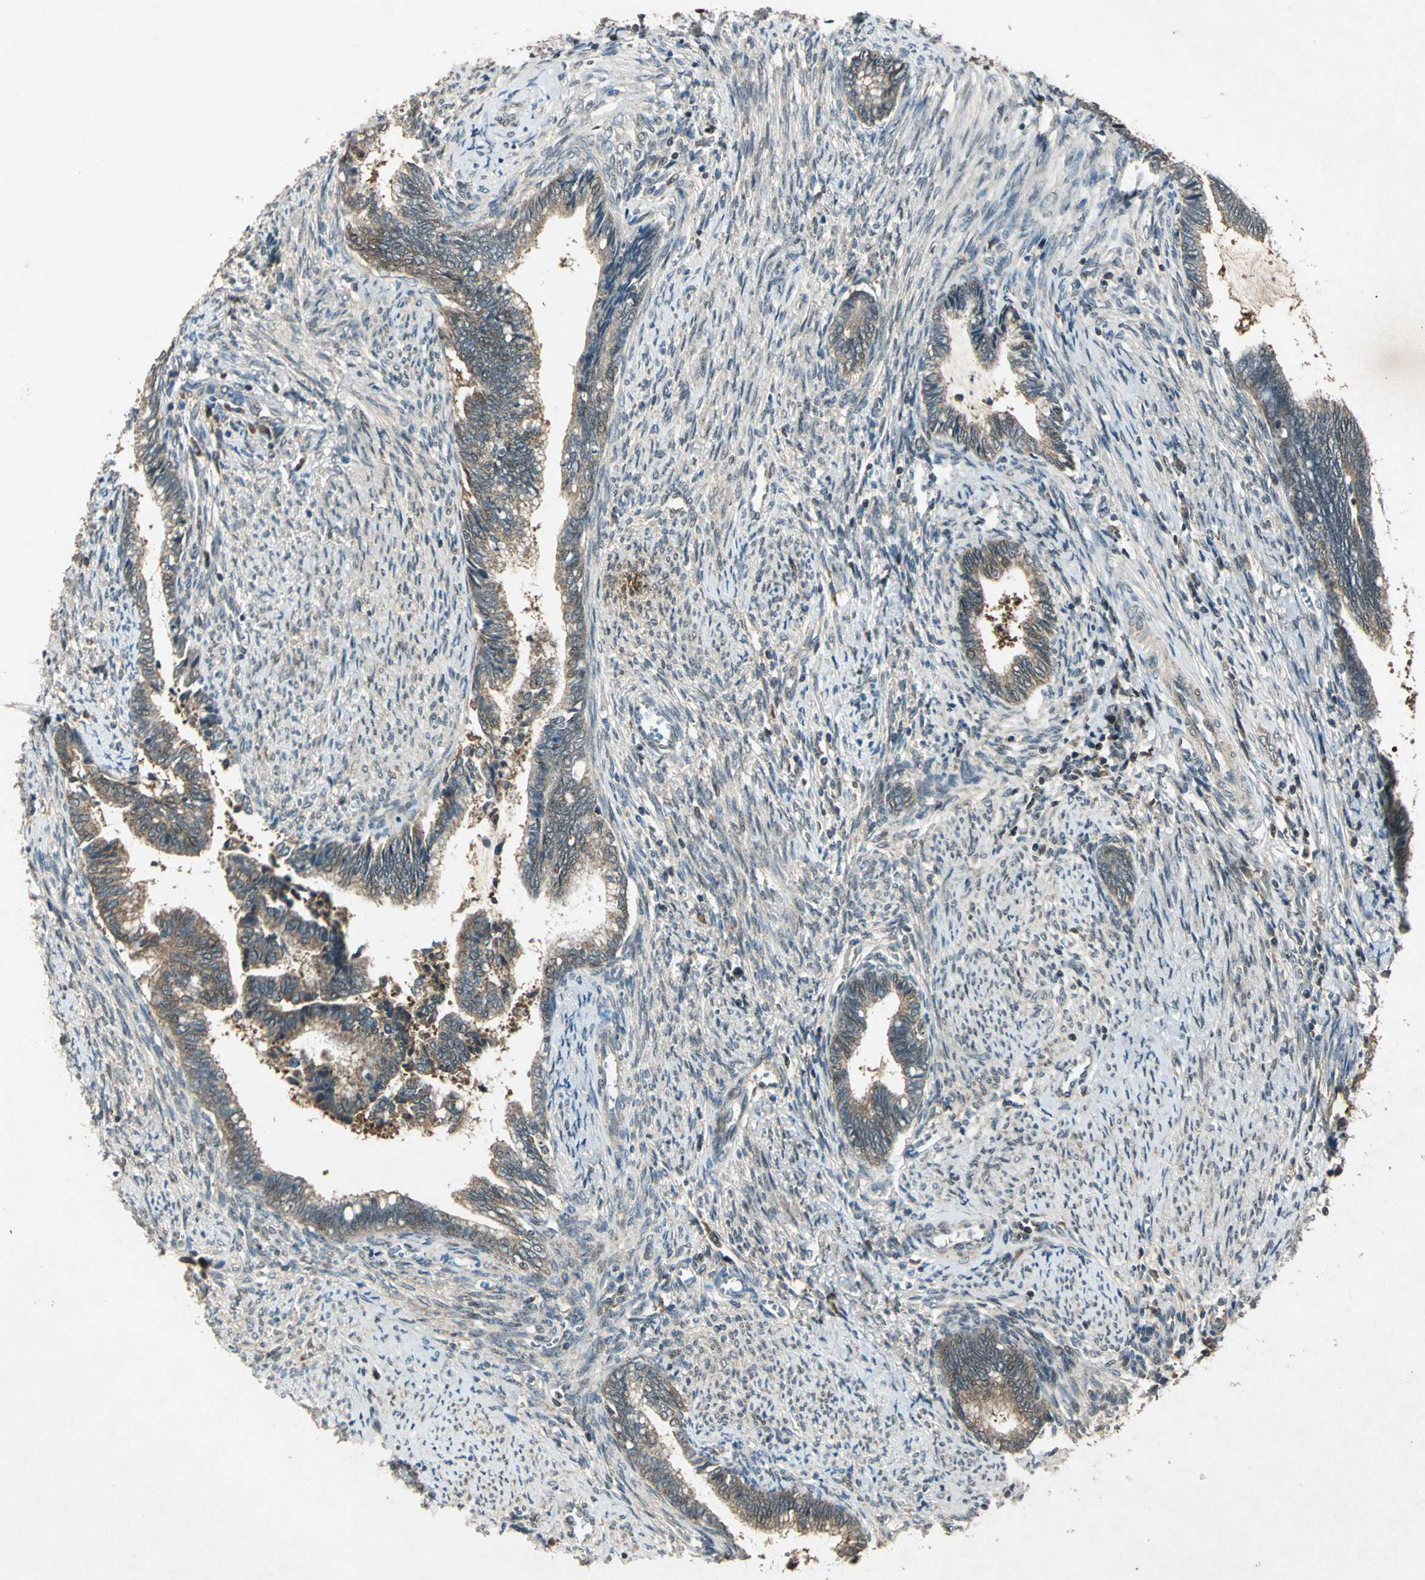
{"staining": {"intensity": "weak", "quantity": ">75%", "location": "cytoplasmic/membranous"}, "tissue": "cervical cancer", "cell_type": "Tumor cells", "image_type": "cancer", "snomed": [{"axis": "morphology", "description": "Adenocarcinoma, NOS"}, {"axis": "topography", "description": "Cervix"}], "caption": "IHC staining of cervical cancer (adenocarcinoma), which shows low levels of weak cytoplasmic/membranous expression in approximately >75% of tumor cells indicating weak cytoplasmic/membranous protein positivity. The staining was performed using DAB (brown) for protein detection and nuclei were counterstained in hematoxylin (blue).", "gene": "AHSA1", "patient": {"sex": "female", "age": 44}}